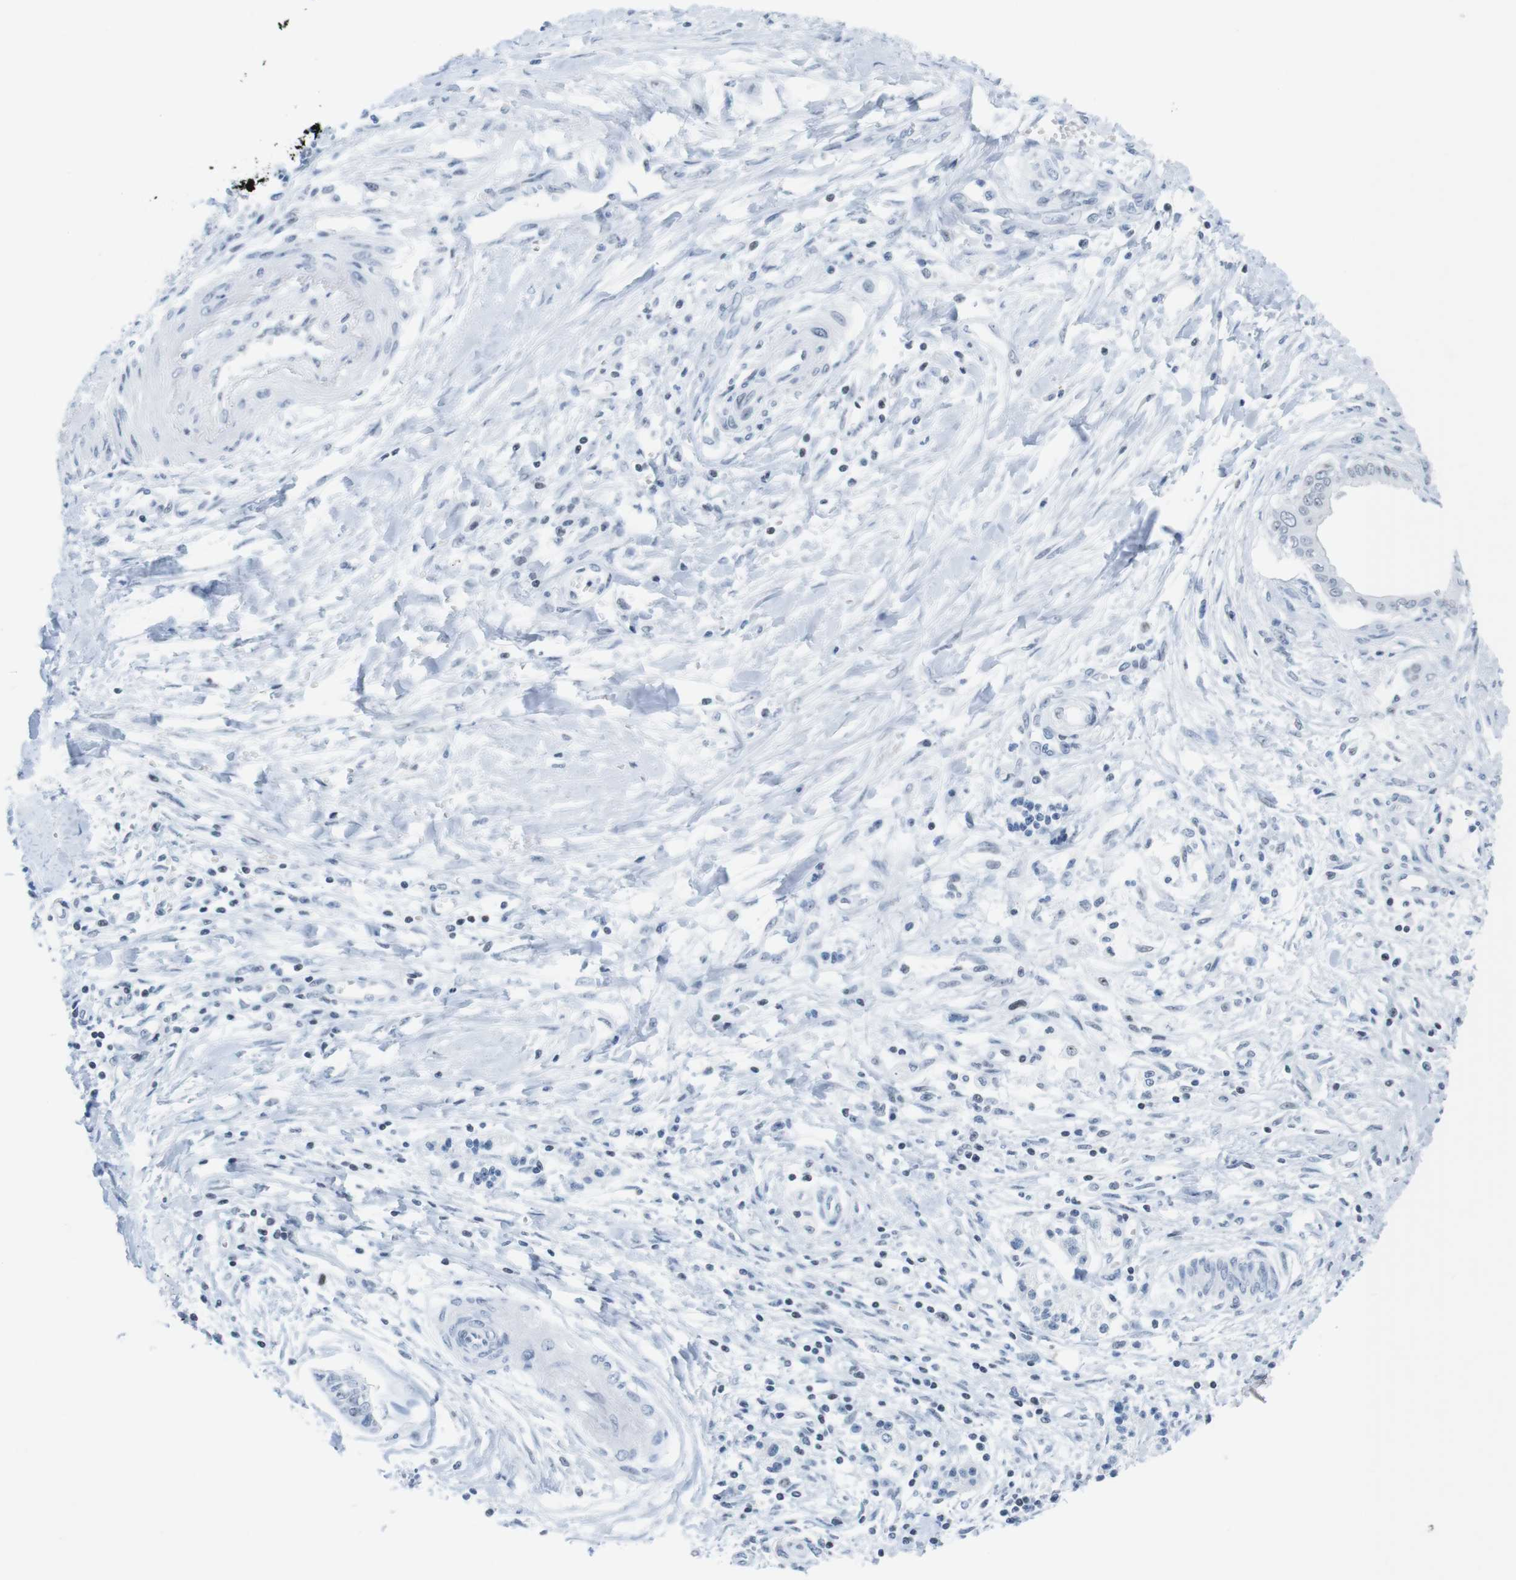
{"staining": {"intensity": "negative", "quantity": "none", "location": "none"}, "tissue": "pancreatic cancer", "cell_type": "Tumor cells", "image_type": "cancer", "snomed": [{"axis": "morphology", "description": "Adenocarcinoma, NOS"}, {"axis": "topography", "description": "Pancreas"}], "caption": "The image exhibits no significant expression in tumor cells of pancreatic cancer.", "gene": "NIFK", "patient": {"sex": "male", "age": 56}}